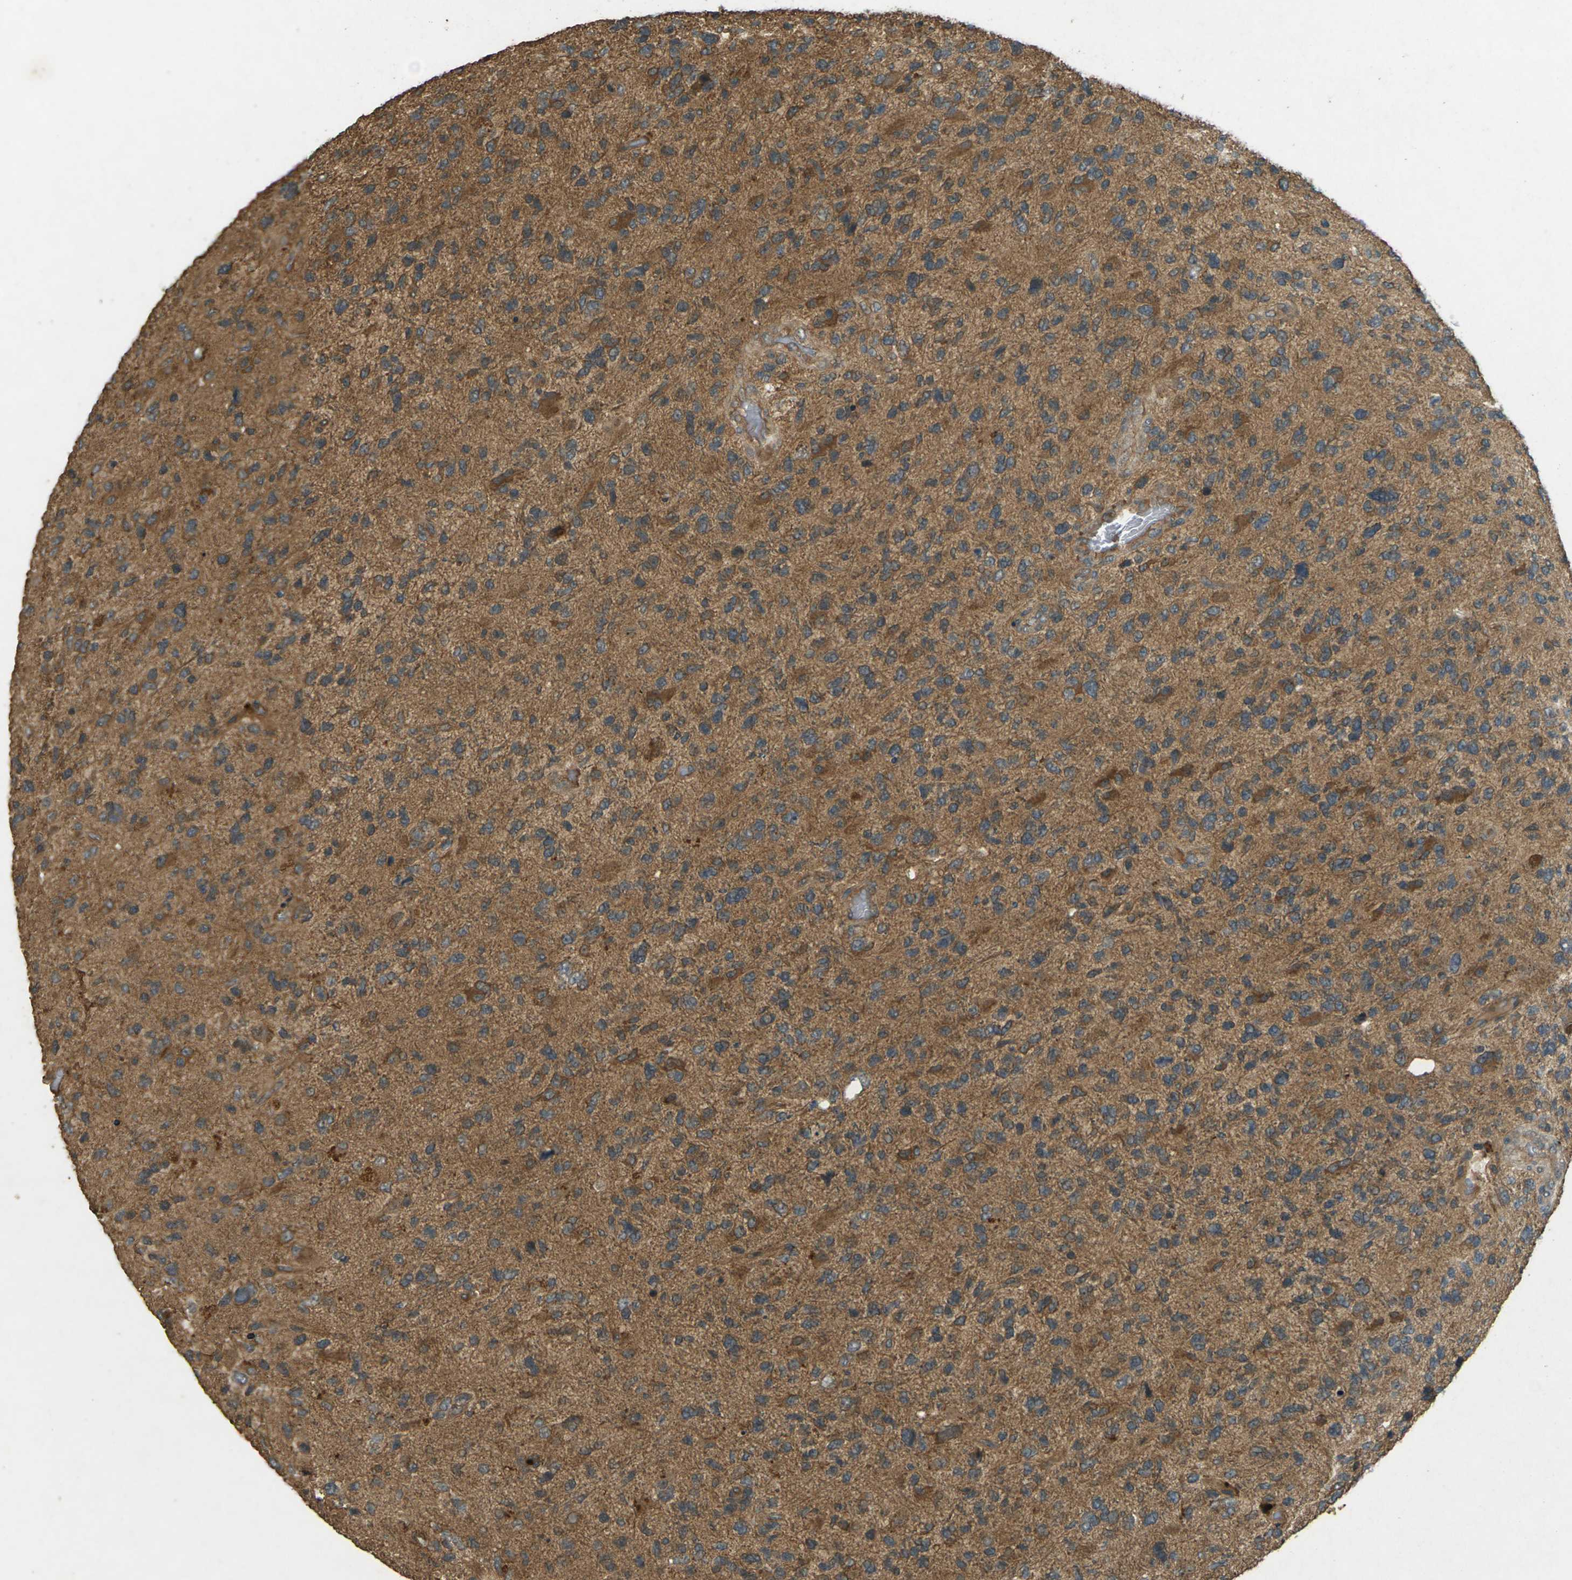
{"staining": {"intensity": "moderate", "quantity": ">75%", "location": "cytoplasmic/membranous"}, "tissue": "glioma", "cell_type": "Tumor cells", "image_type": "cancer", "snomed": [{"axis": "morphology", "description": "Glioma, malignant, High grade"}, {"axis": "topography", "description": "Brain"}], "caption": "Moderate cytoplasmic/membranous protein staining is present in about >75% of tumor cells in glioma.", "gene": "TAP1", "patient": {"sex": "female", "age": 58}}